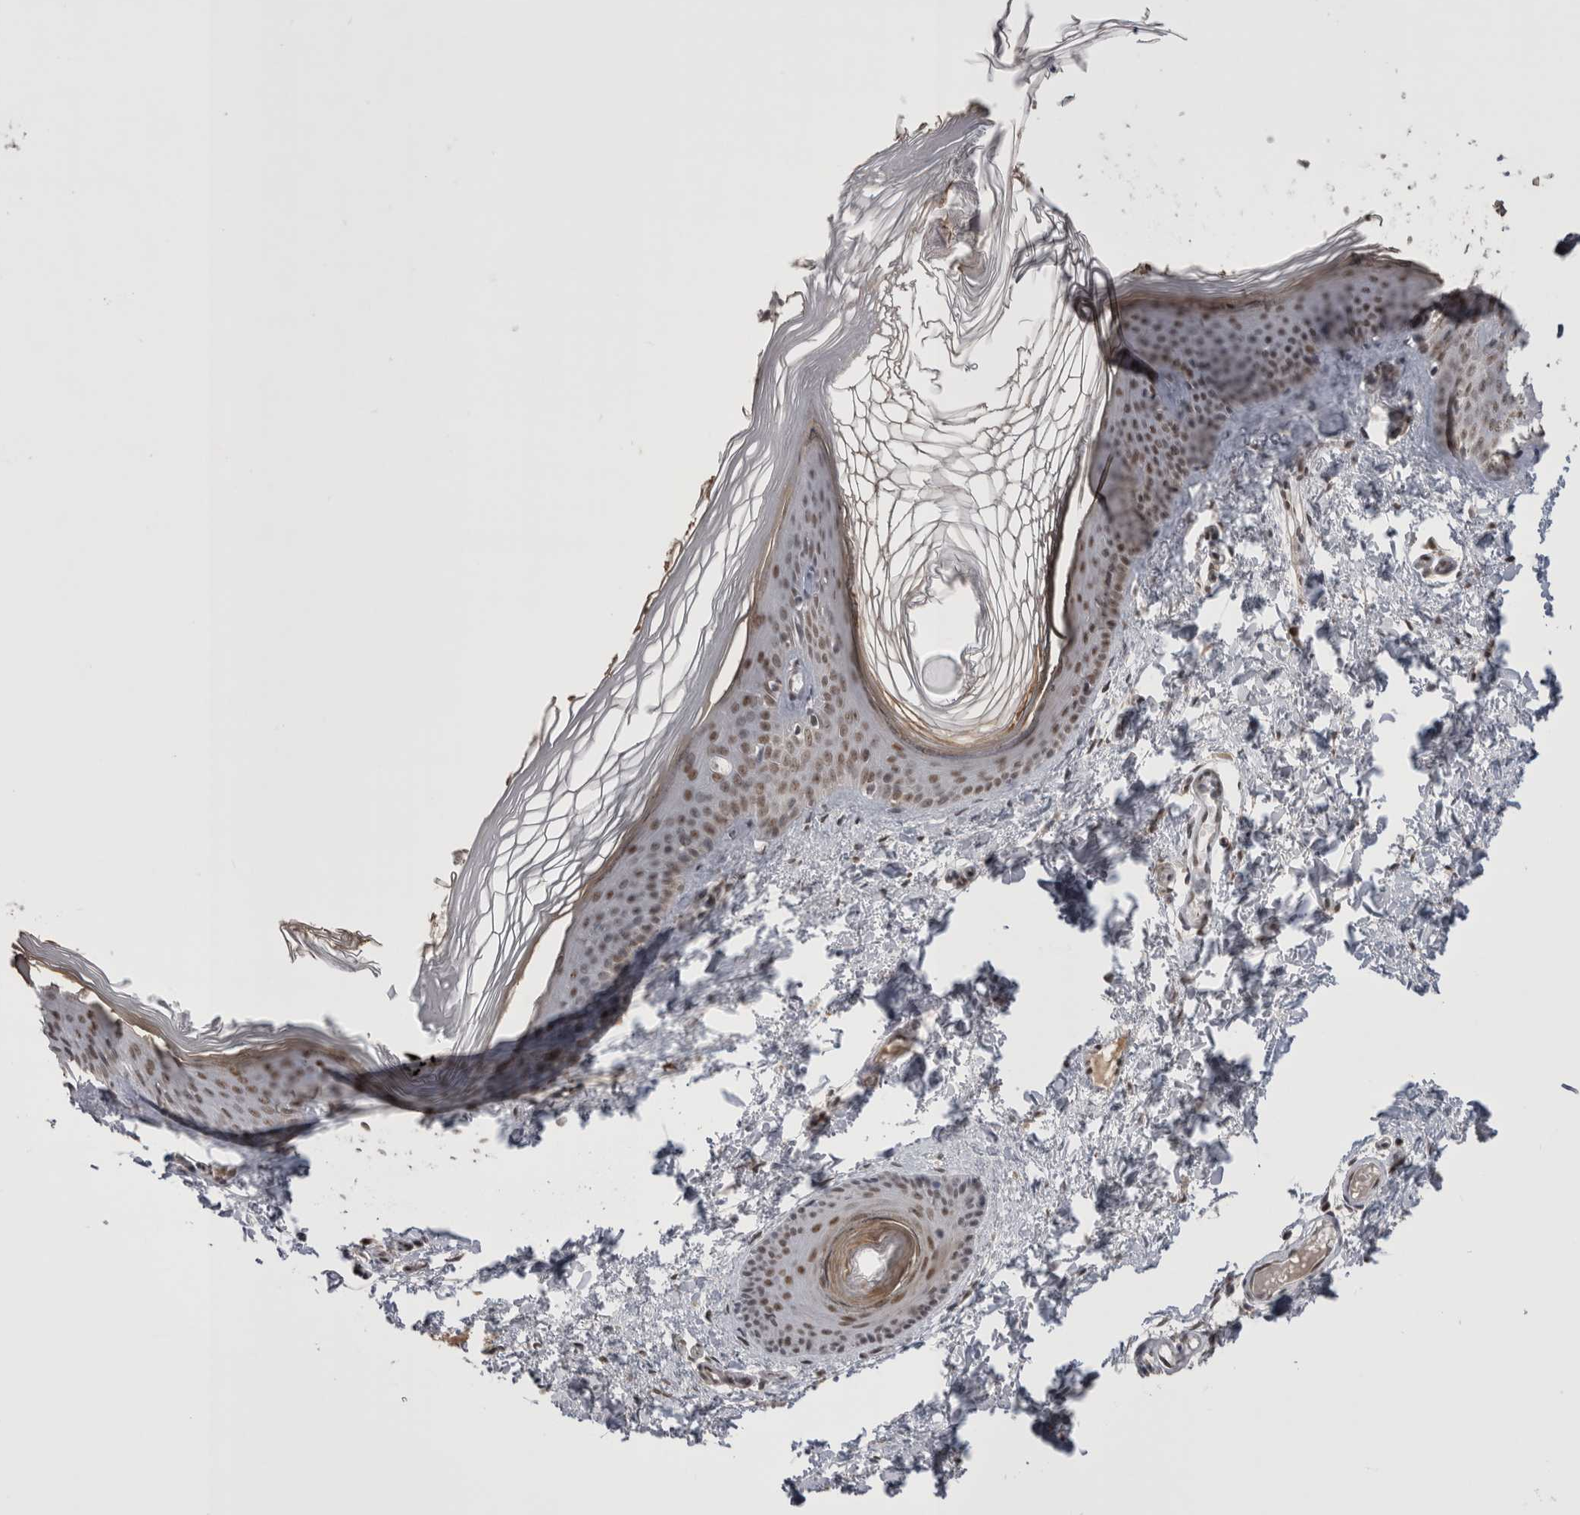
{"staining": {"intensity": "weak", "quantity": ">75%", "location": "nuclear"}, "tissue": "skin", "cell_type": "Fibroblasts", "image_type": "normal", "snomed": [{"axis": "morphology", "description": "Normal tissue, NOS"}, {"axis": "topography", "description": "Skin"}], "caption": "Immunohistochemistry (IHC) staining of benign skin, which reveals low levels of weak nuclear expression in about >75% of fibroblasts indicating weak nuclear protein staining. The staining was performed using DAB (3,3'-diaminobenzidine) (brown) for protein detection and nuclei were counterstained in hematoxylin (blue).", "gene": "DAXX", "patient": {"sex": "female", "age": 27}}